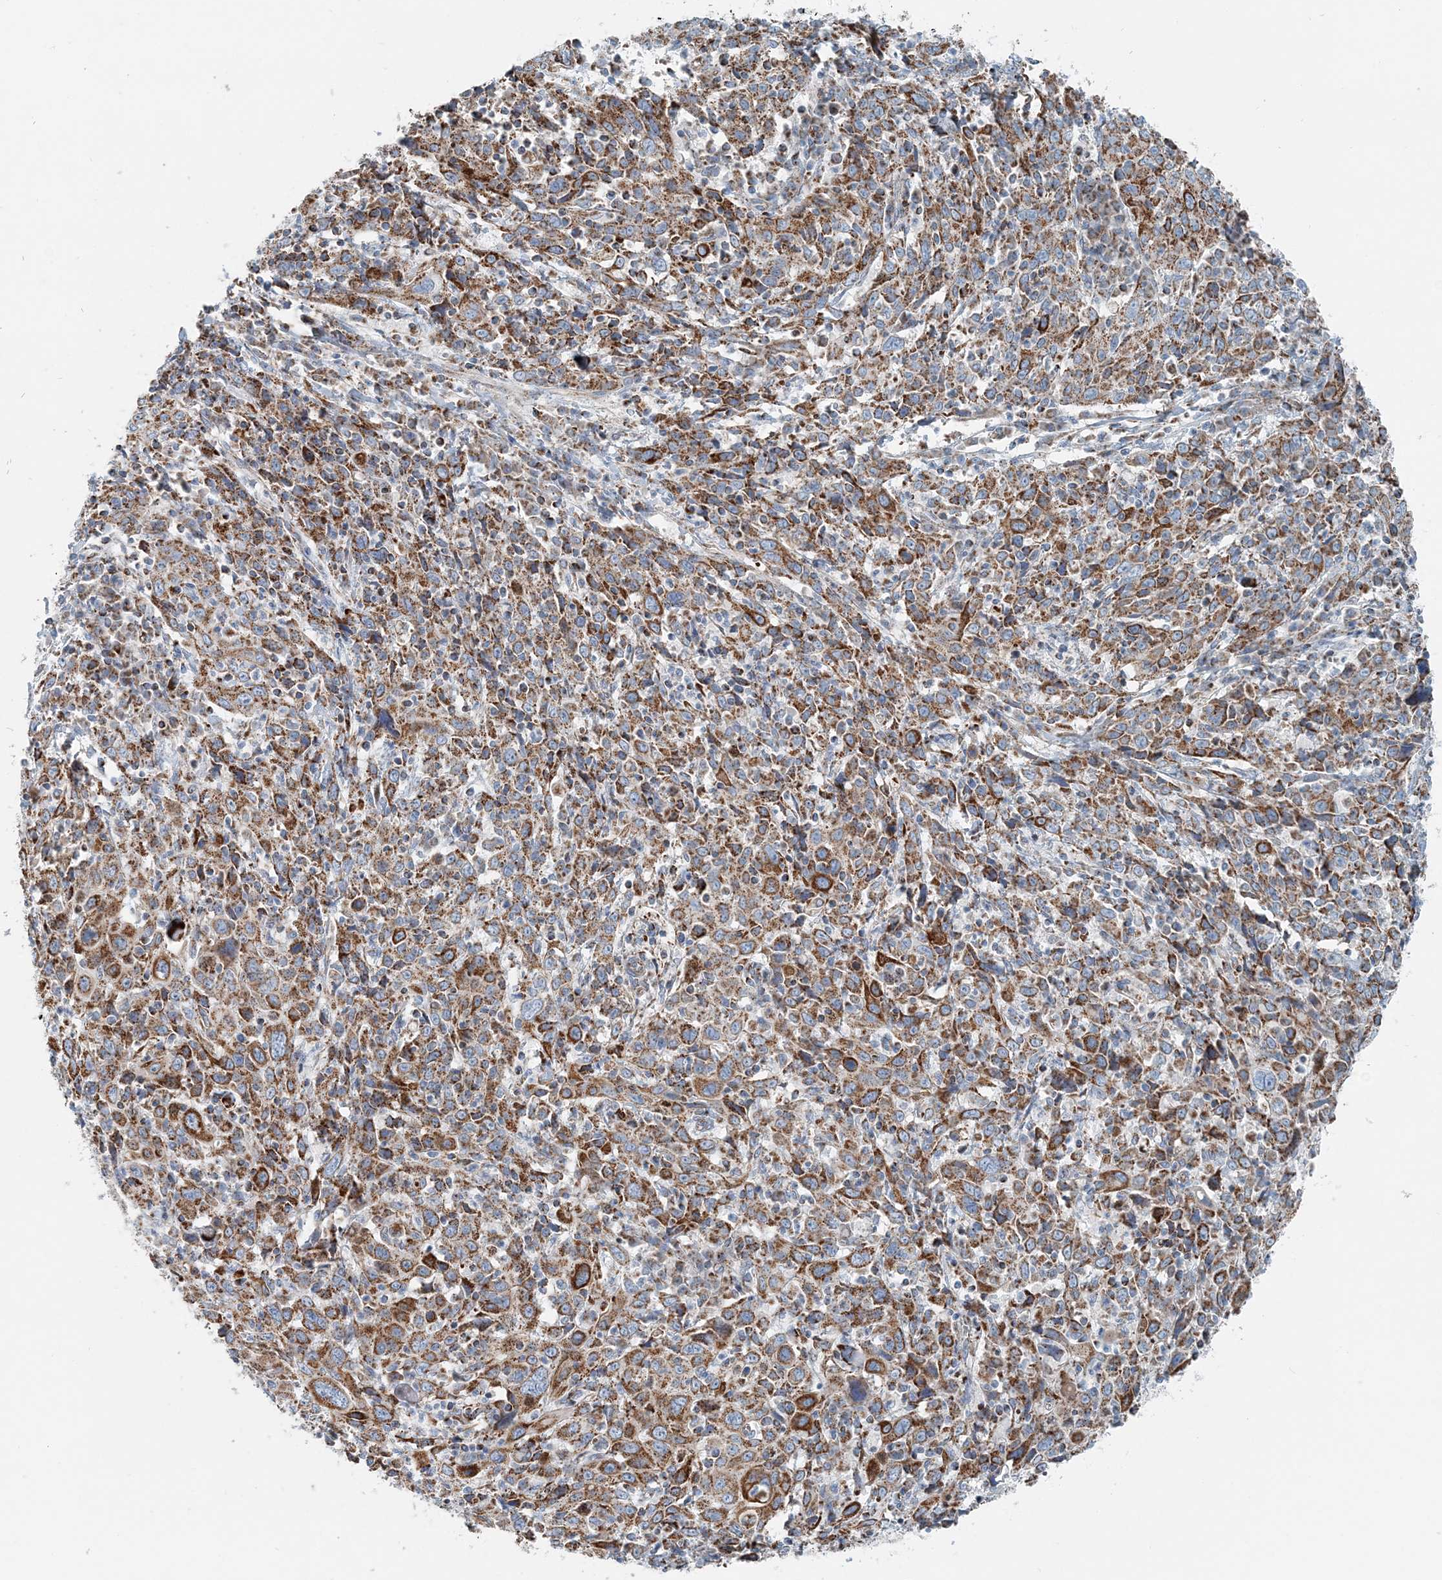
{"staining": {"intensity": "moderate", "quantity": ">75%", "location": "cytoplasmic/membranous"}, "tissue": "cervical cancer", "cell_type": "Tumor cells", "image_type": "cancer", "snomed": [{"axis": "morphology", "description": "Squamous cell carcinoma, NOS"}, {"axis": "topography", "description": "Cervix"}], "caption": "Brown immunohistochemical staining in human squamous cell carcinoma (cervical) exhibits moderate cytoplasmic/membranous staining in about >75% of tumor cells.", "gene": "INTU", "patient": {"sex": "female", "age": 46}}